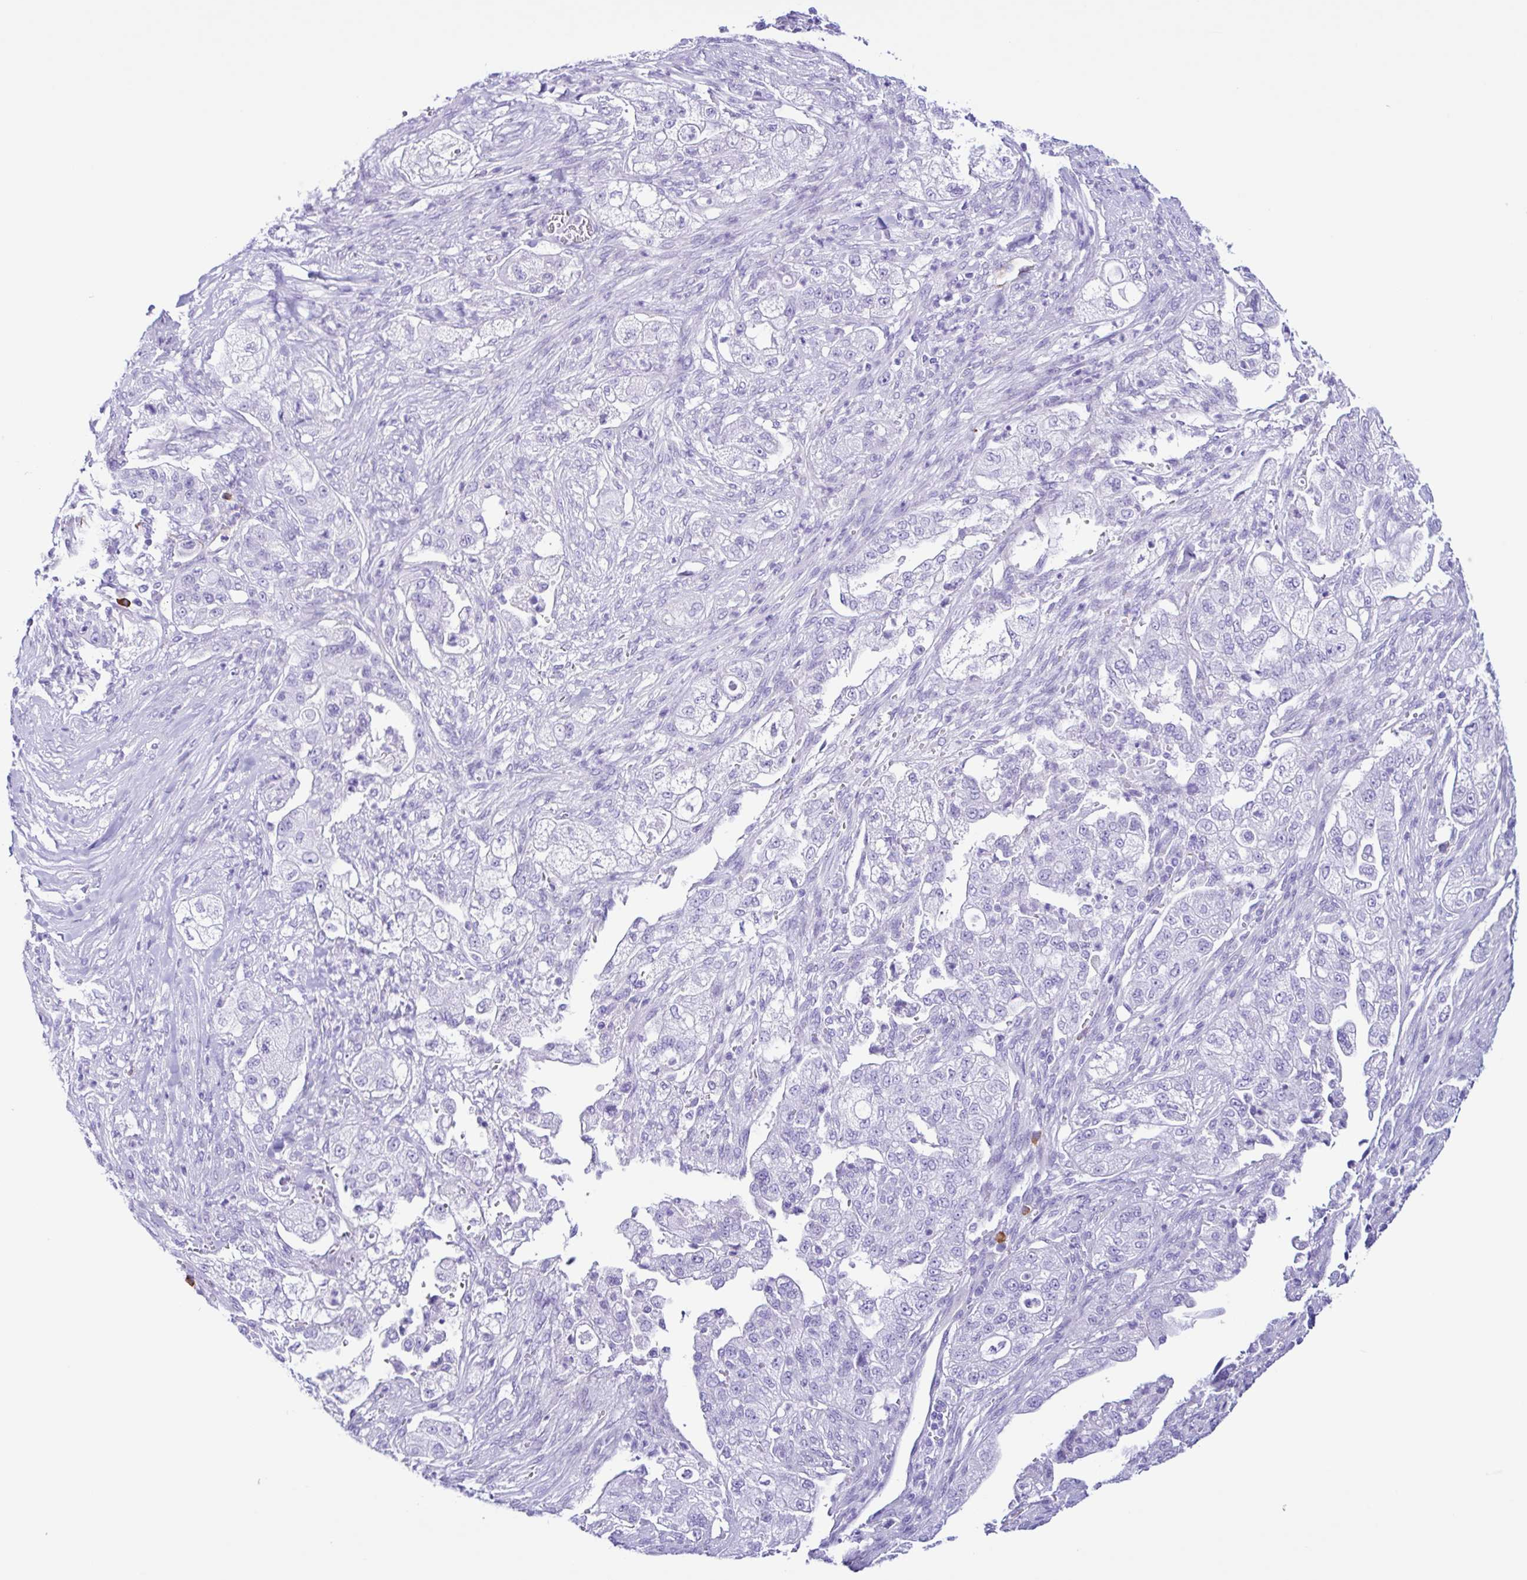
{"staining": {"intensity": "negative", "quantity": "none", "location": "none"}, "tissue": "pancreatic cancer", "cell_type": "Tumor cells", "image_type": "cancer", "snomed": [{"axis": "morphology", "description": "Adenocarcinoma, NOS"}, {"axis": "topography", "description": "Pancreas"}], "caption": "The photomicrograph displays no significant positivity in tumor cells of pancreatic cancer.", "gene": "PIGF", "patient": {"sex": "female", "age": 78}}